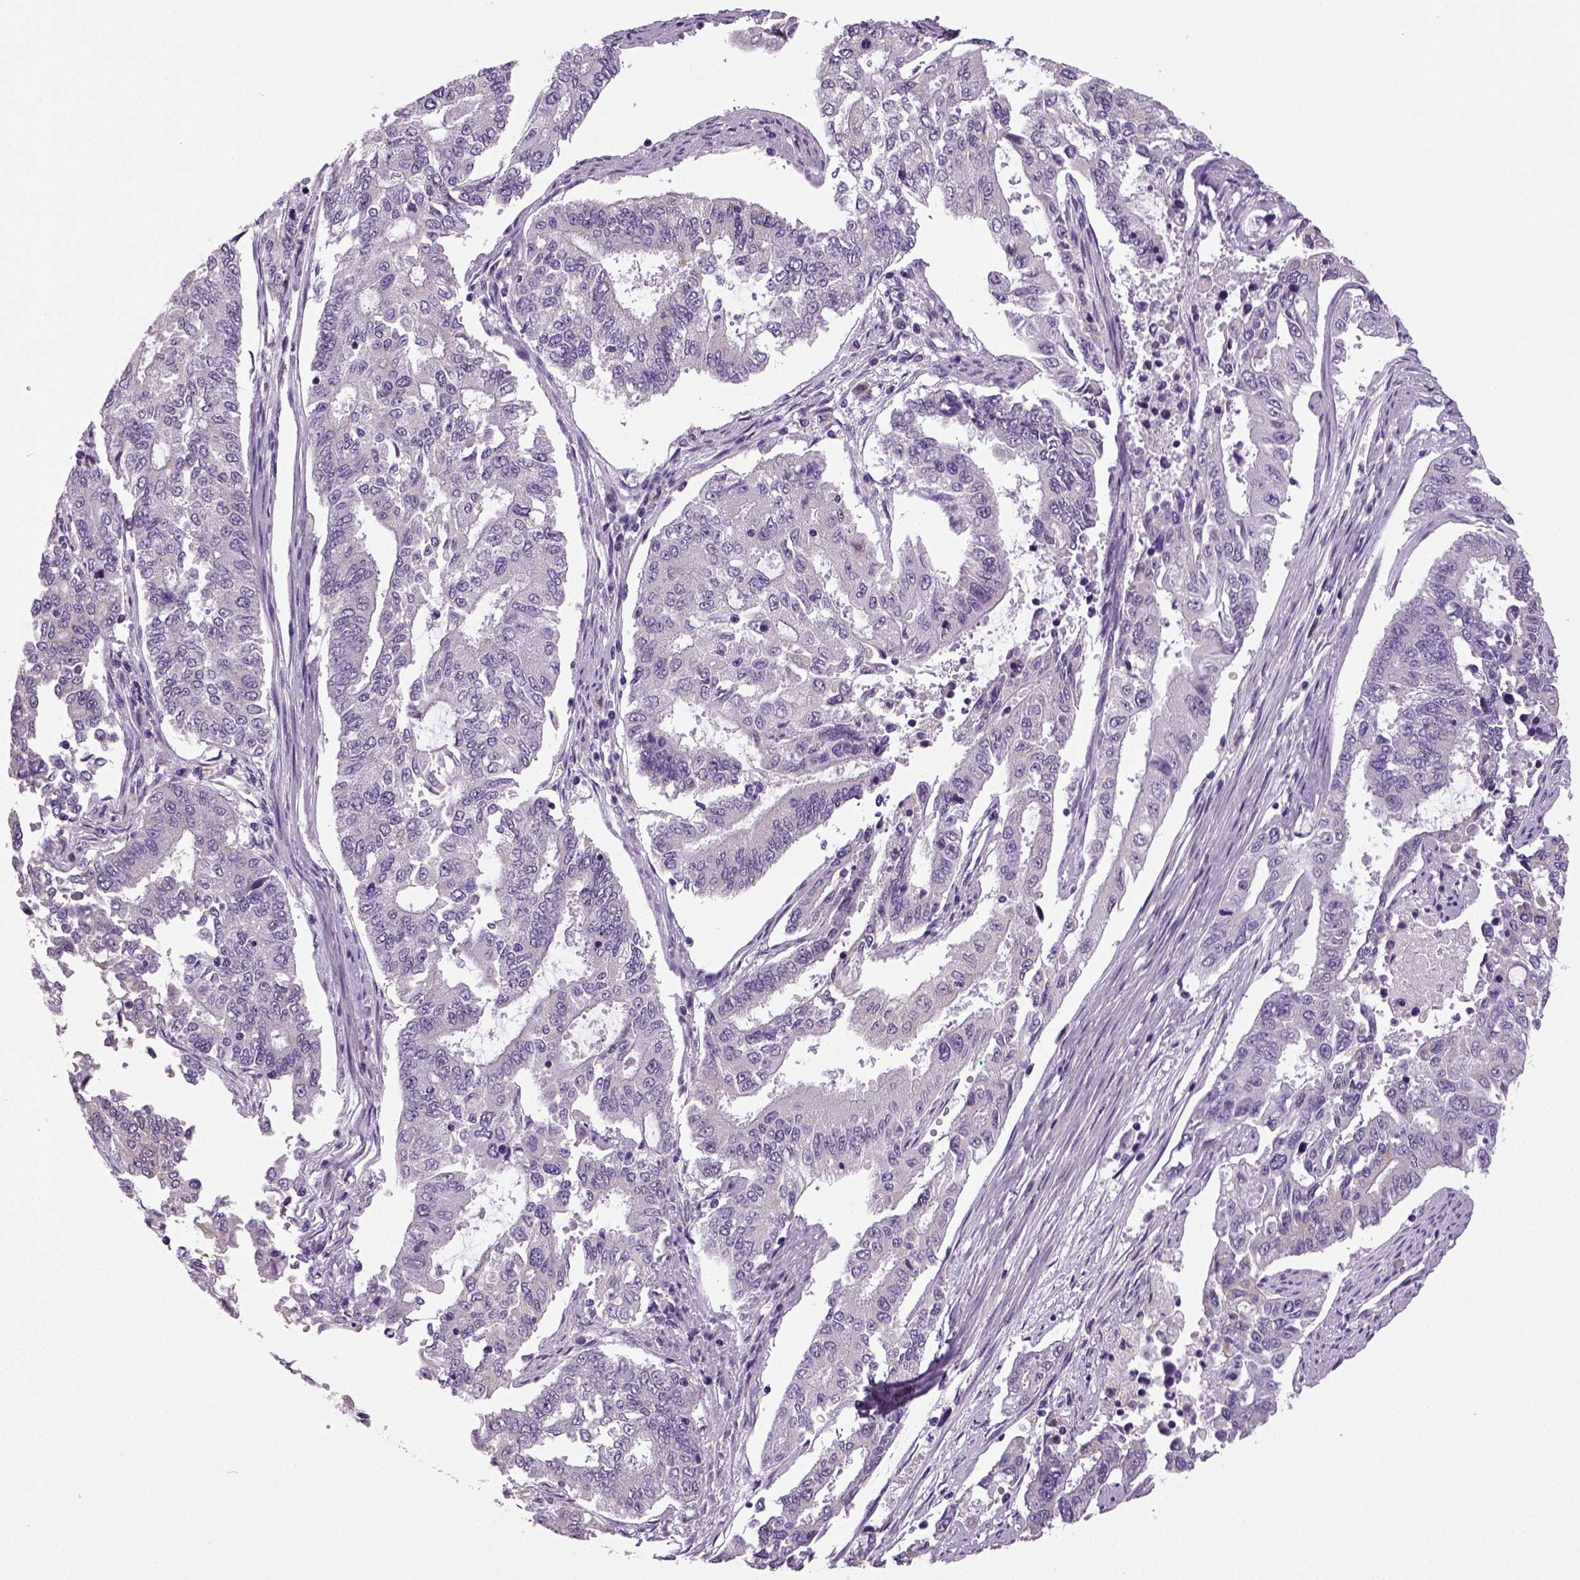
{"staining": {"intensity": "negative", "quantity": "none", "location": "none"}, "tissue": "endometrial cancer", "cell_type": "Tumor cells", "image_type": "cancer", "snomed": [{"axis": "morphology", "description": "Adenocarcinoma, NOS"}, {"axis": "topography", "description": "Uterus"}], "caption": "A high-resolution histopathology image shows IHC staining of endometrial cancer, which exhibits no significant positivity in tumor cells. (Stains: DAB IHC with hematoxylin counter stain, Microscopy: brightfield microscopy at high magnification).", "gene": "NECAB2", "patient": {"sex": "female", "age": 59}}